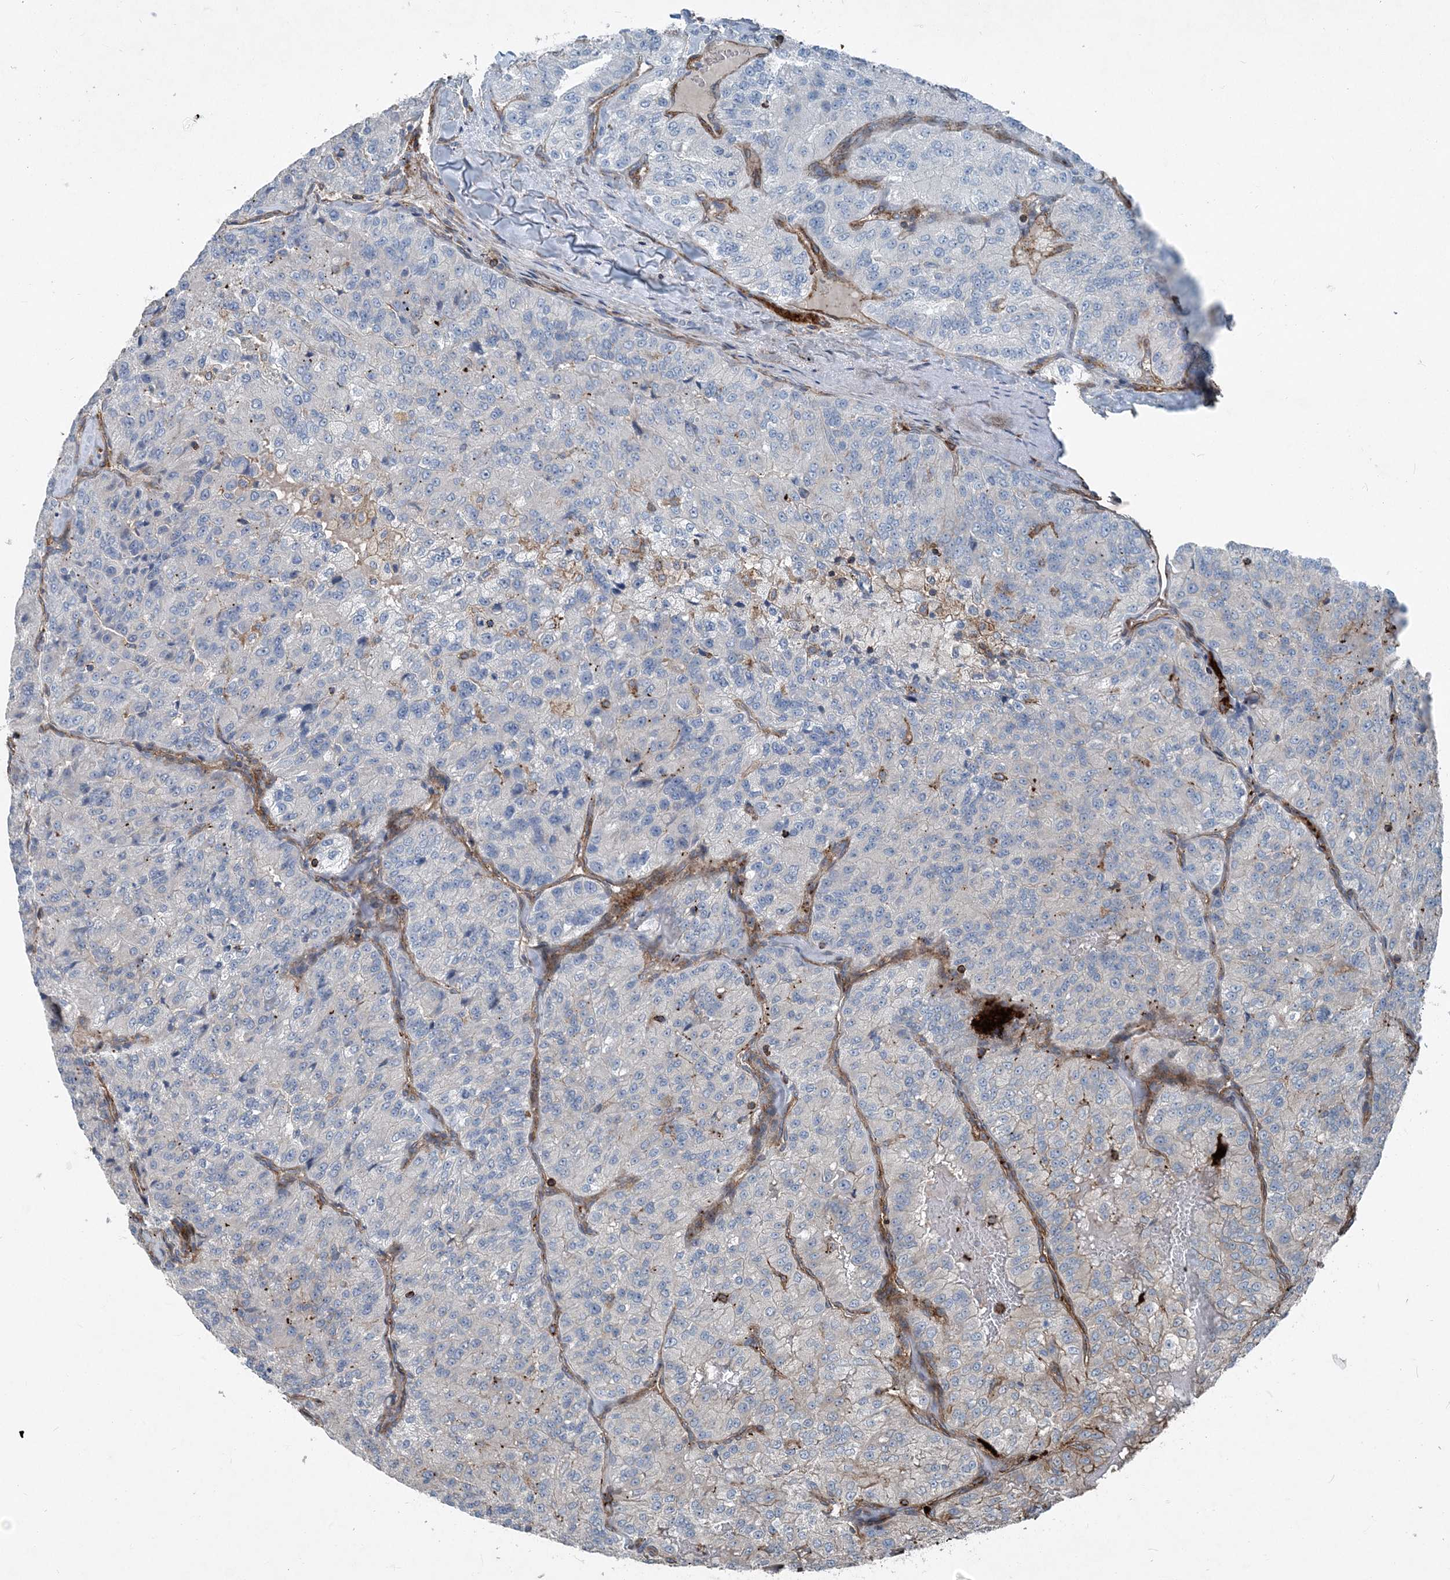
{"staining": {"intensity": "negative", "quantity": "none", "location": "none"}, "tissue": "renal cancer", "cell_type": "Tumor cells", "image_type": "cancer", "snomed": [{"axis": "morphology", "description": "Adenocarcinoma, NOS"}, {"axis": "topography", "description": "Kidney"}], "caption": "IHC histopathology image of neoplastic tissue: renal cancer stained with DAB (3,3'-diaminobenzidine) displays no significant protein positivity in tumor cells.", "gene": "DGUOK", "patient": {"sex": "female", "age": 63}}